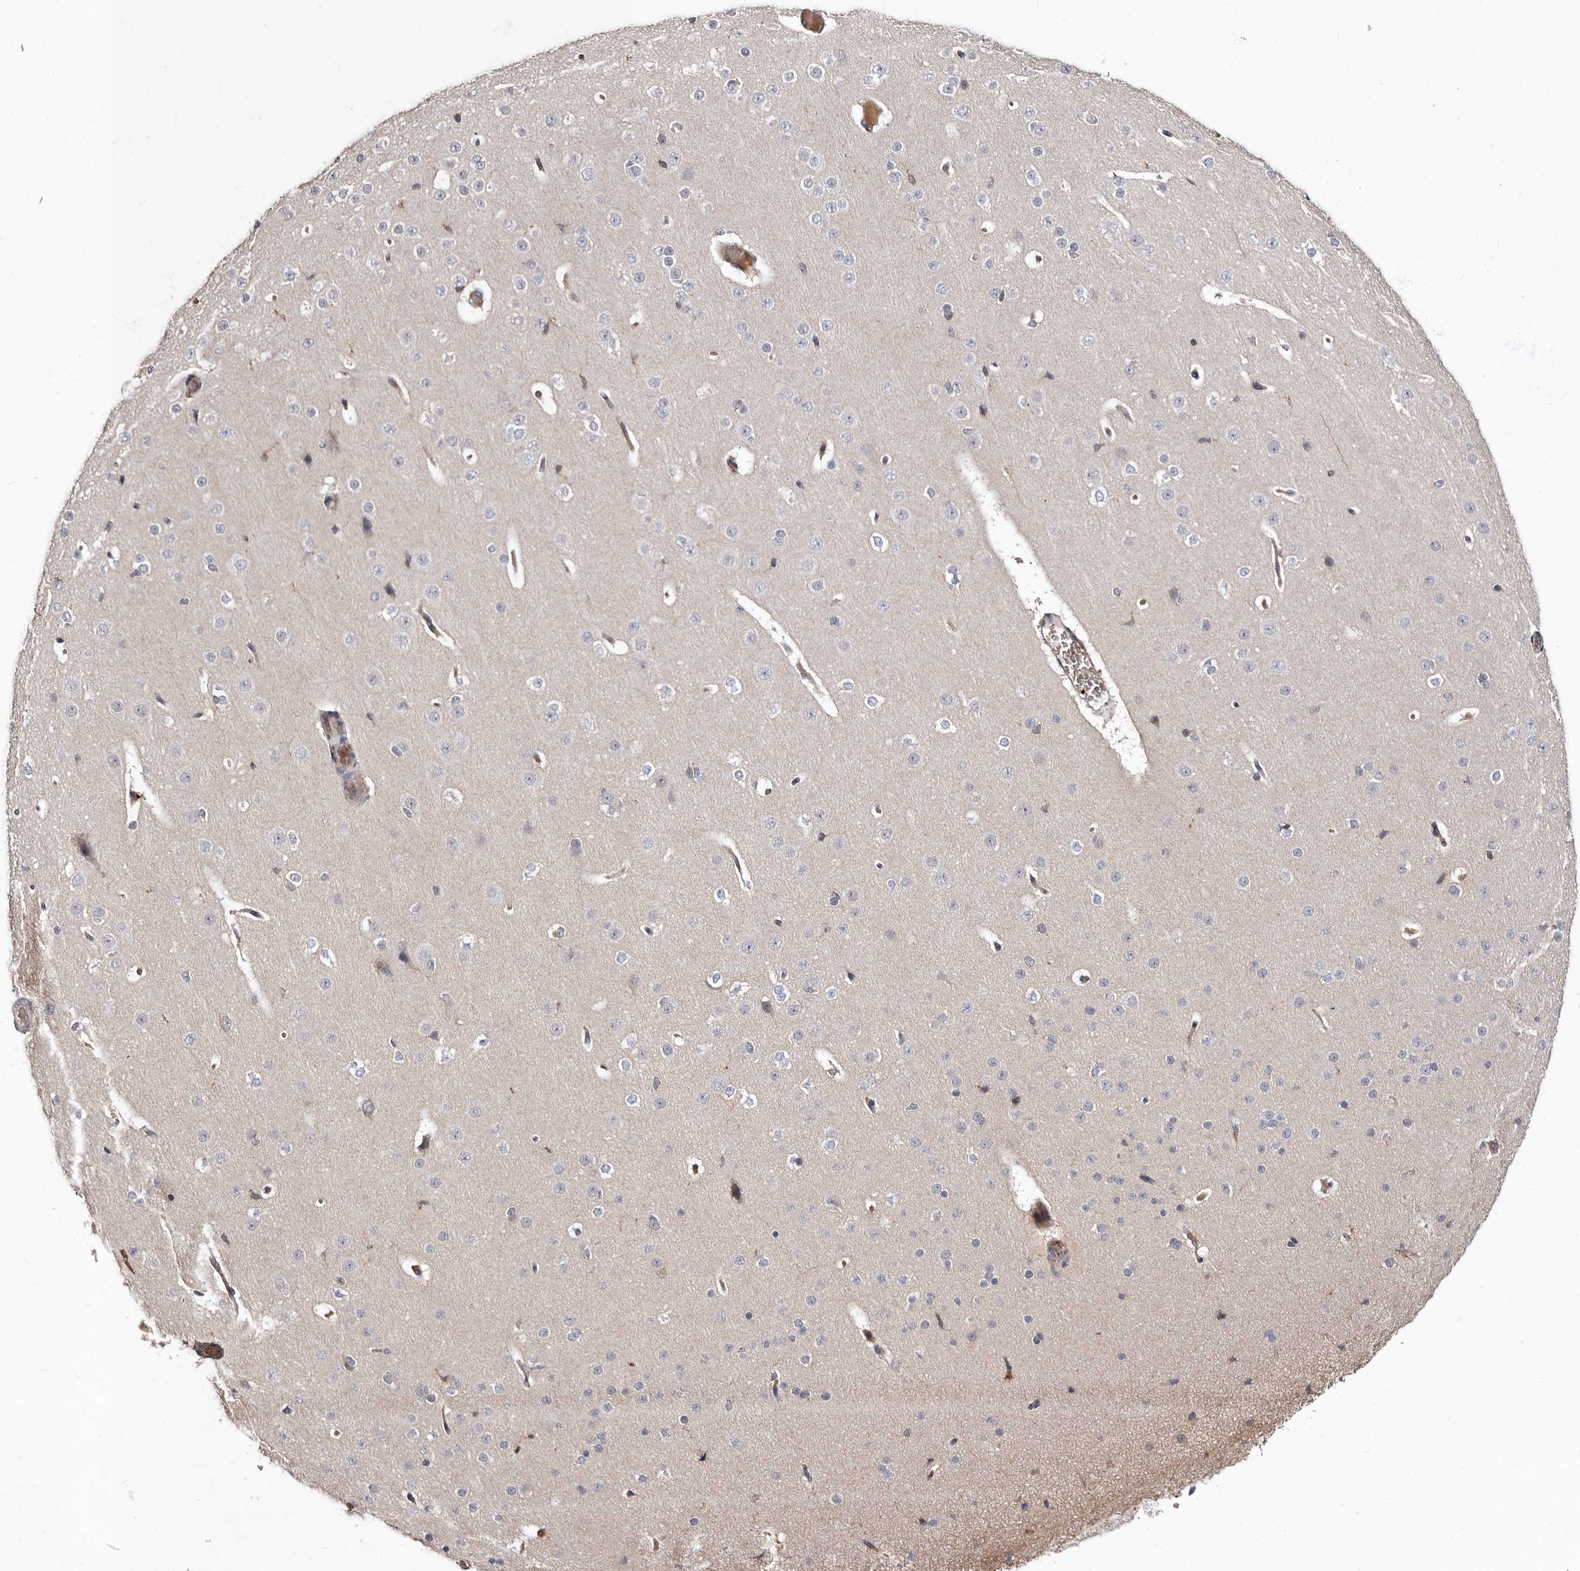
{"staining": {"intensity": "moderate", "quantity": ">75%", "location": "cytoplasmic/membranous"}, "tissue": "cerebral cortex", "cell_type": "Endothelial cells", "image_type": "normal", "snomed": [{"axis": "morphology", "description": "Normal tissue, NOS"}, {"axis": "morphology", "description": "Developmental malformation"}, {"axis": "topography", "description": "Cerebral cortex"}], "caption": "This histopathology image demonstrates IHC staining of unremarkable cerebral cortex, with medium moderate cytoplasmic/membranous positivity in approximately >75% of endothelial cells.", "gene": "BAX", "patient": {"sex": "female", "age": 30}}